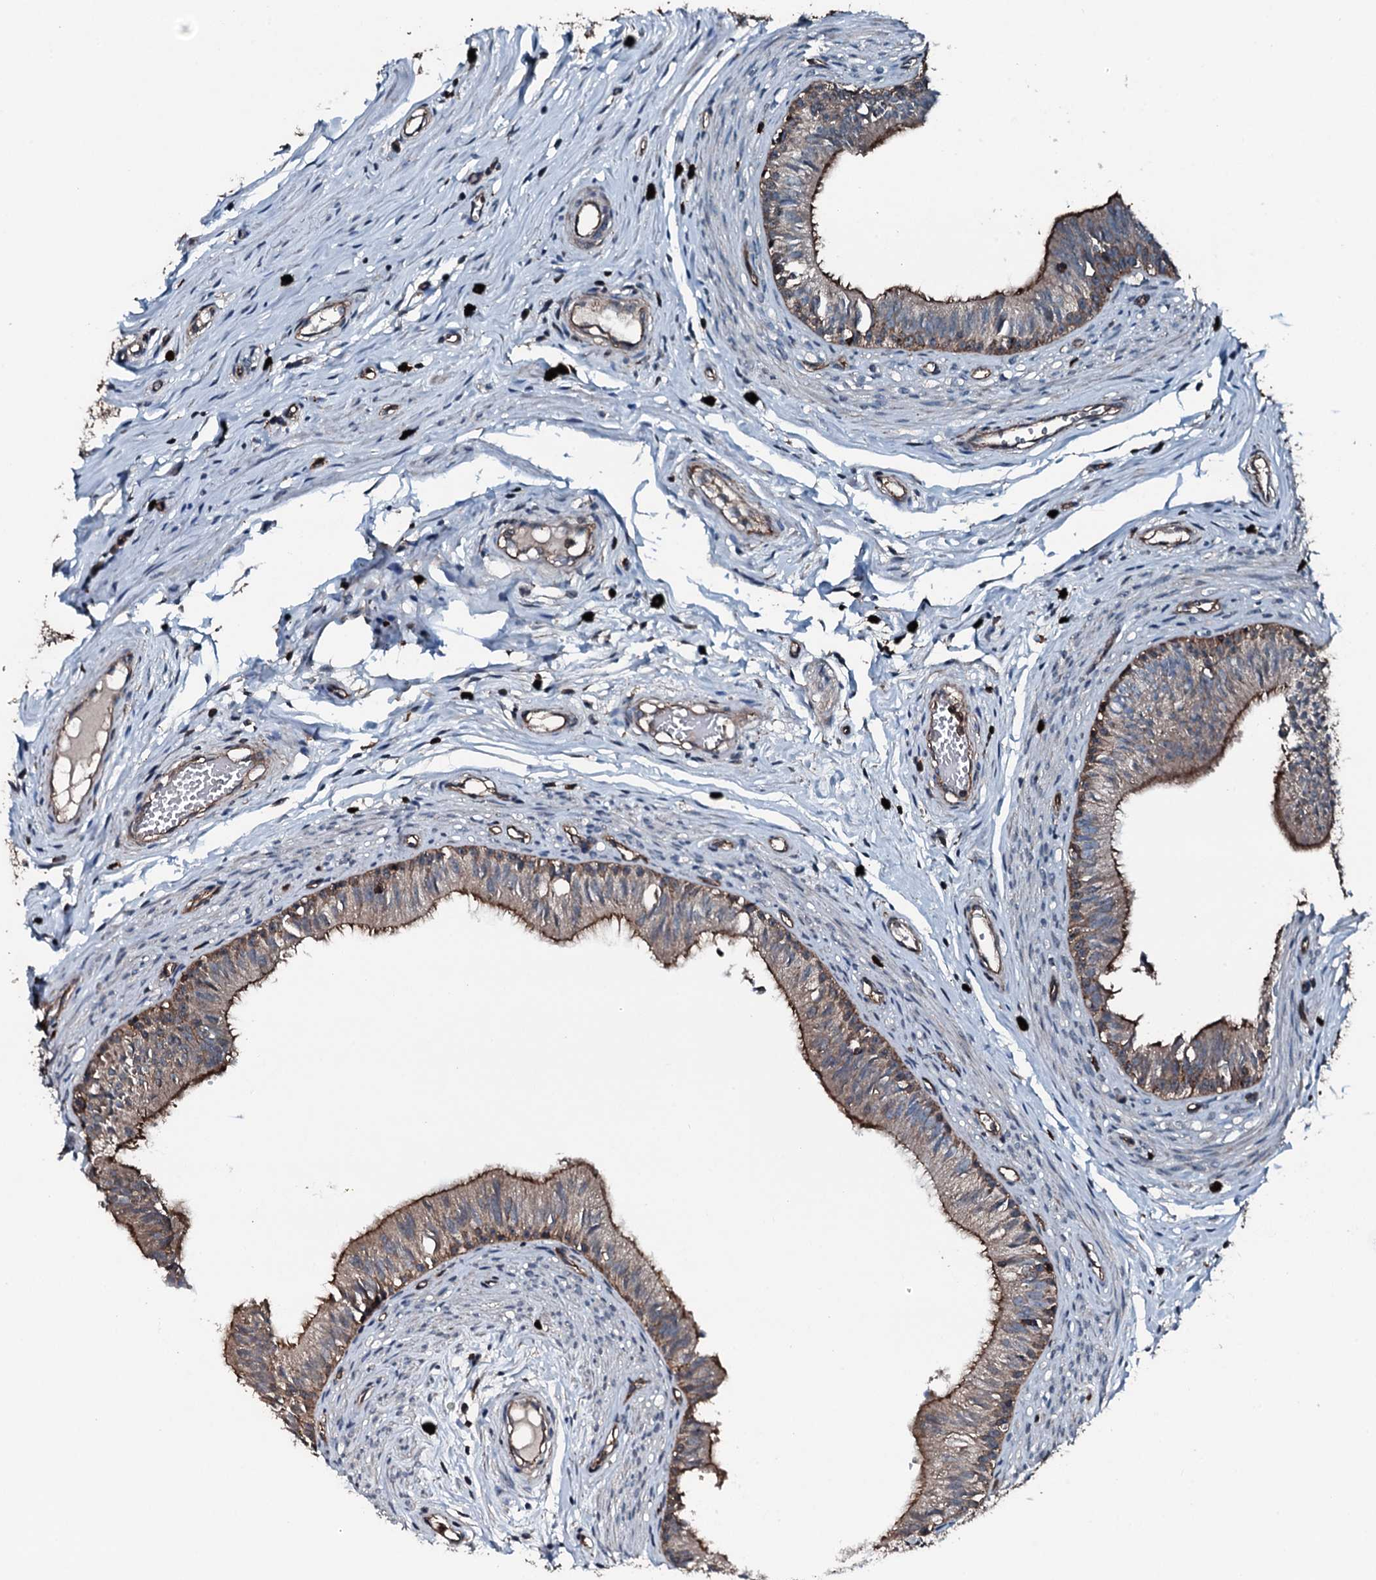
{"staining": {"intensity": "moderate", "quantity": ">75%", "location": "cytoplasmic/membranous"}, "tissue": "epididymis", "cell_type": "Glandular cells", "image_type": "normal", "snomed": [{"axis": "morphology", "description": "Normal tissue, NOS"}, {"axis": "topography", "description": "Epididymis, spermatic cord, NOS"}], "caption": "IHC staining of benign epididymis, which shows medium levels of moderate cytoplasmic/membranous staining in approximately >75% of glandular cells indicating moderate cytoplasmic/membranous protein positivity. The staining was performed using DAB (3,3'-diaminobenzidine) (brown) for protein detection and nuclei were counterstained in hematoxylin (blue).", "gene": "SLC25A38", "patient": {"sex": "male", "age": 22}}